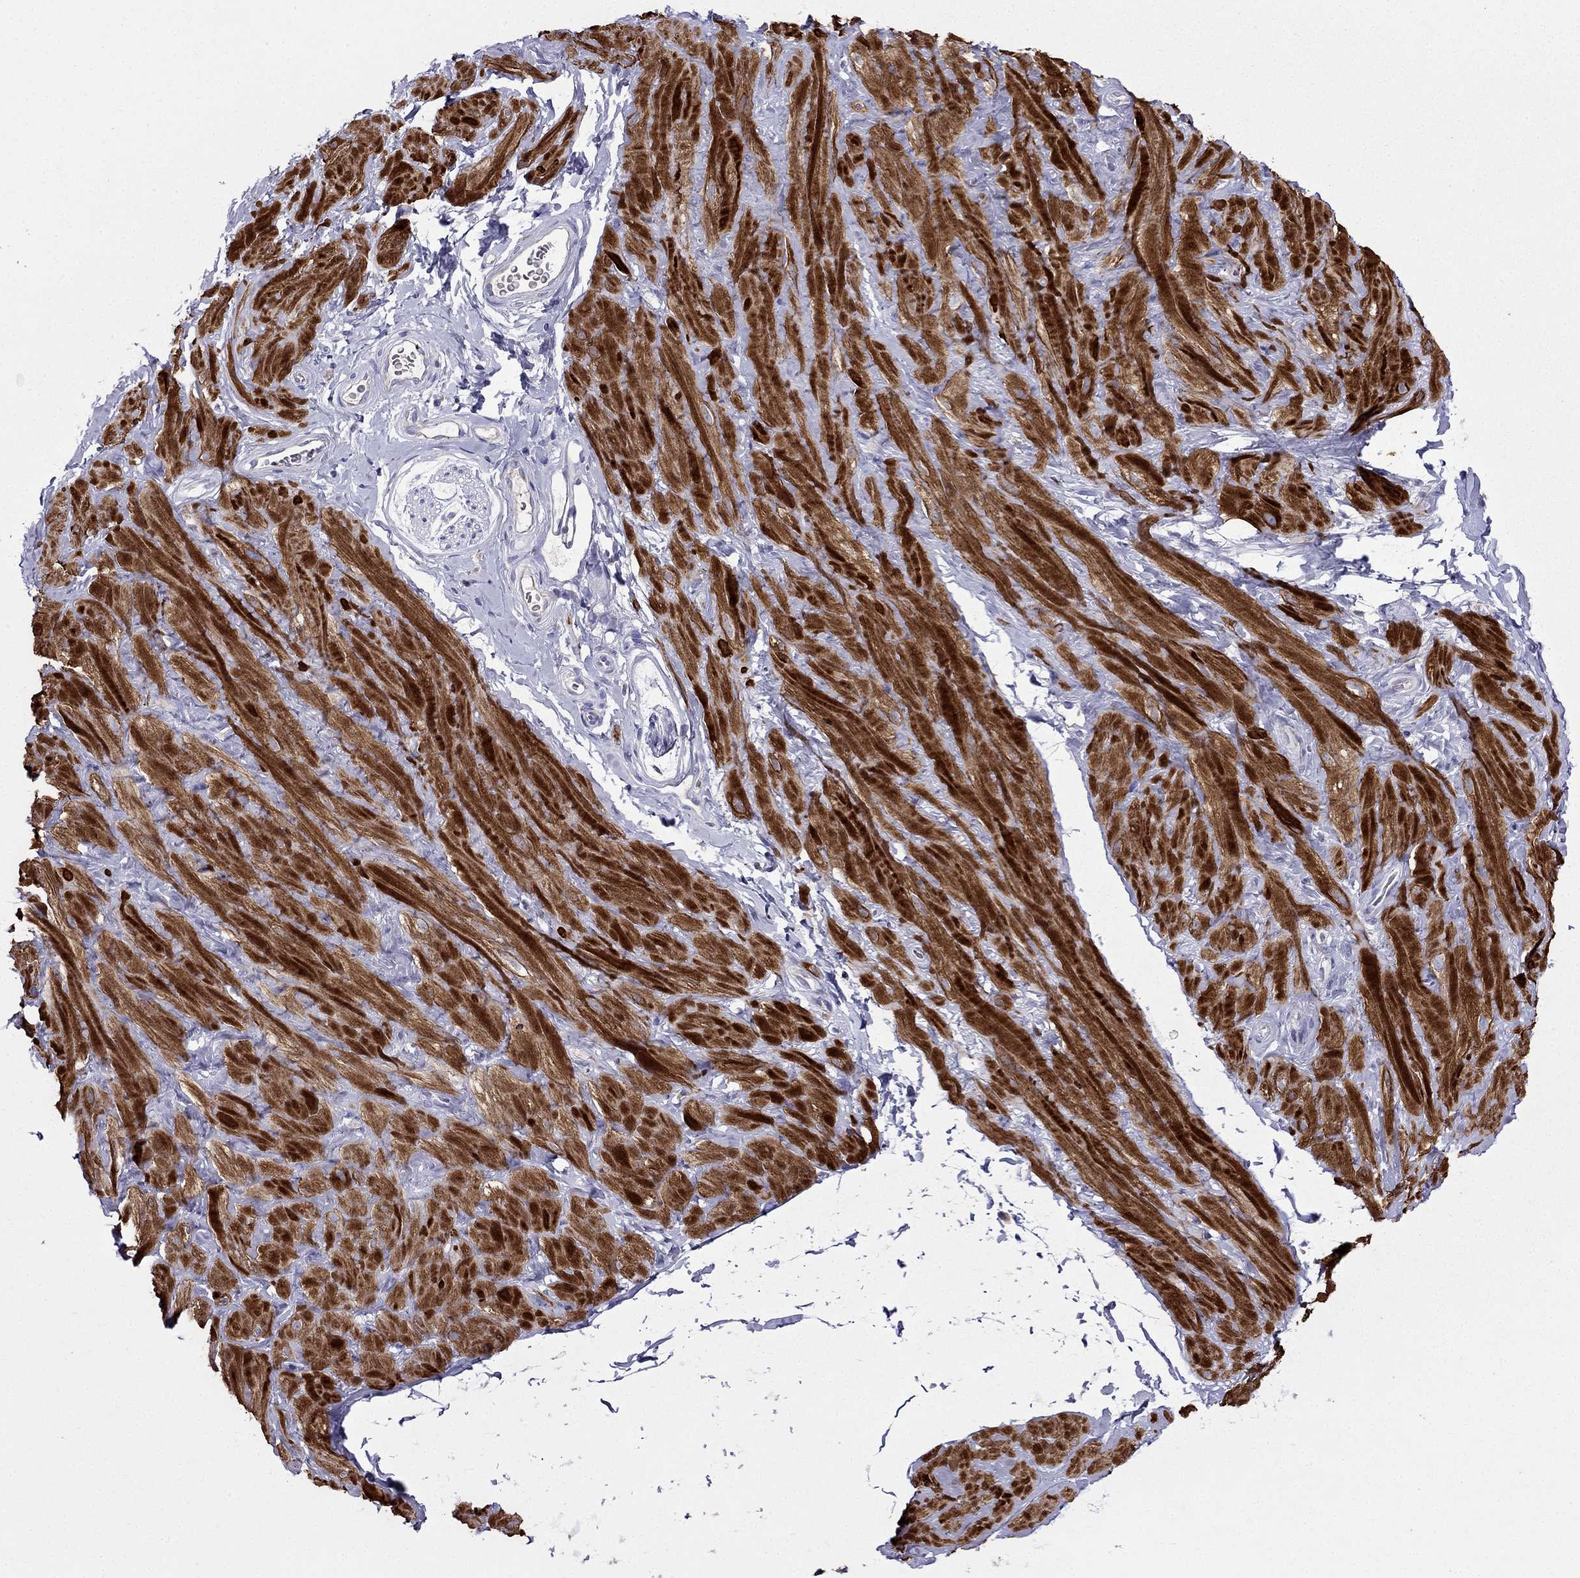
{"staining": {"intensity": "negative", "quantity": "none", "location": "none"}, "tissue": "adipose tissue", "cell_type": "Adipocytes", "image_type": "normal", "snomed": [{"axis": "morphology", "description": "Normal tissue, NOS"}, {"axis": "topography", "description": "Smooth muscle"}, {"axis": "topography", "description": "Peripheral nerve tissue"}], "caption": "A high-resolution image shows IHC staining of unremarkable adipose tissue, which displays no significant positivity in adipocytes.", "gene": "DSC1", "patient": {"sex": "male", "age": 22}}